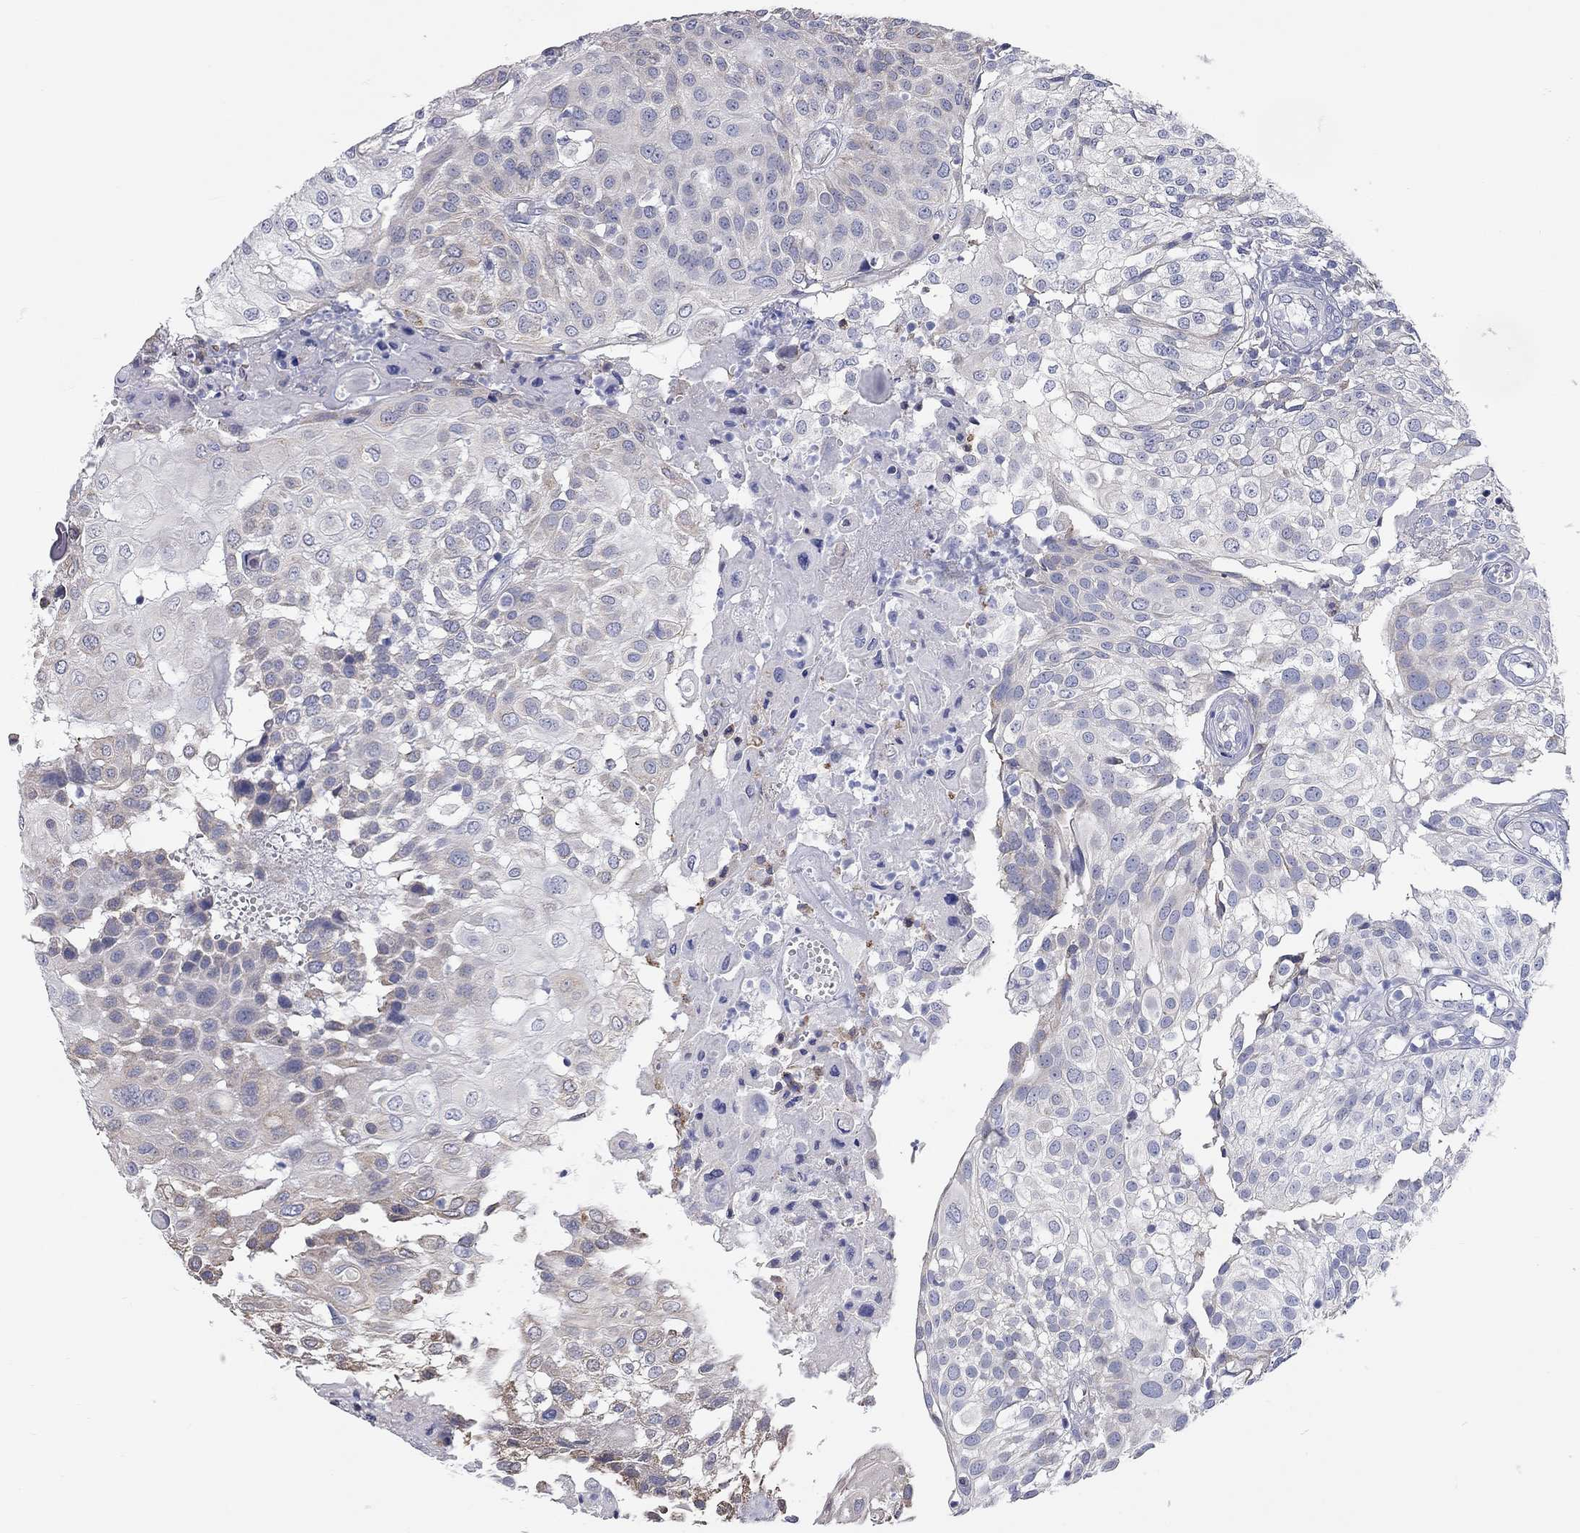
{"staining": {"intensity": "moderate", "quantity": "<25%", "location": "cytoplasmic/membranous"}, "tissue": "urothelial cancer", "cell_type": "Tumor cells", "image_type": "cancer", "snomed": [{"axis": "morphology", "description": "Urothelial carcinoma, High grade"}, {"axis": "topography", "description": "Urinary bladder"}], "caption": "A low amount of moderate cytoplasmic/membranous staining is identified in about <25% of tumor cells in high-grade urothelial carcinoma tissue.", "gene": "XAGE2", "patient": {"sex": "female", "age": 79}}